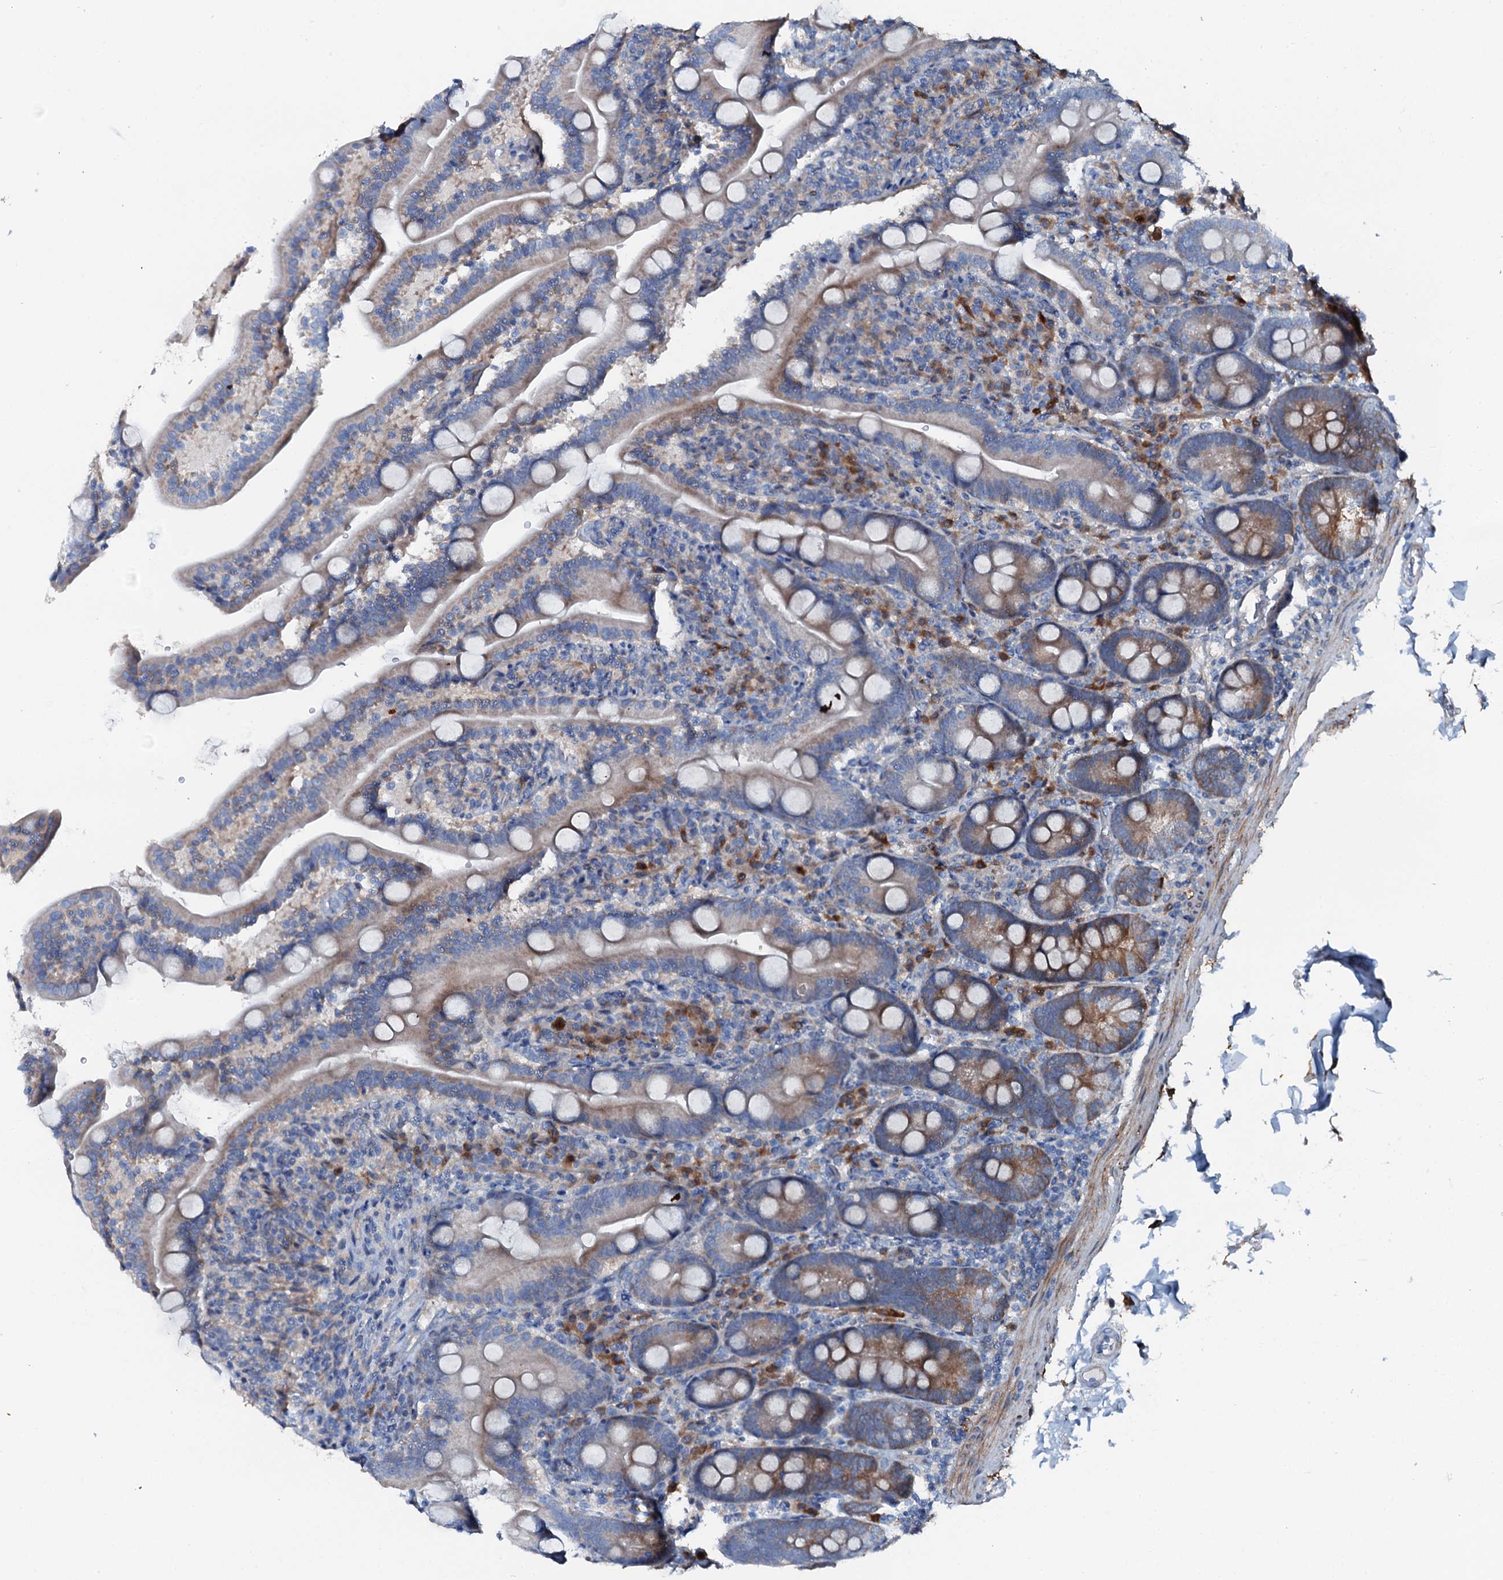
{"staining": {"intensity": "moderate", "quantity": "25%-75%", "location": "cytoplasmic/membranous"}, "tissue": "duodenum", "cell_type": "Glandular cells", "image_type": "normal", "snomed": [{"axis": "morphology", "description": "Normal tissue, NOS"}, {"axis": "topography", "description": "Duodenum"}], "caption": "Glandular cells show moderate cytoplasmic/membranous staining in approximately 25%-75% of cells in benign duodenum. (DAB (3,3'-diaminobenzidine) IHC, brown staining for protein, blue staining for nuclei).", "gene": "GFOD2", "patient": {"sex": "male", "age": 35}}